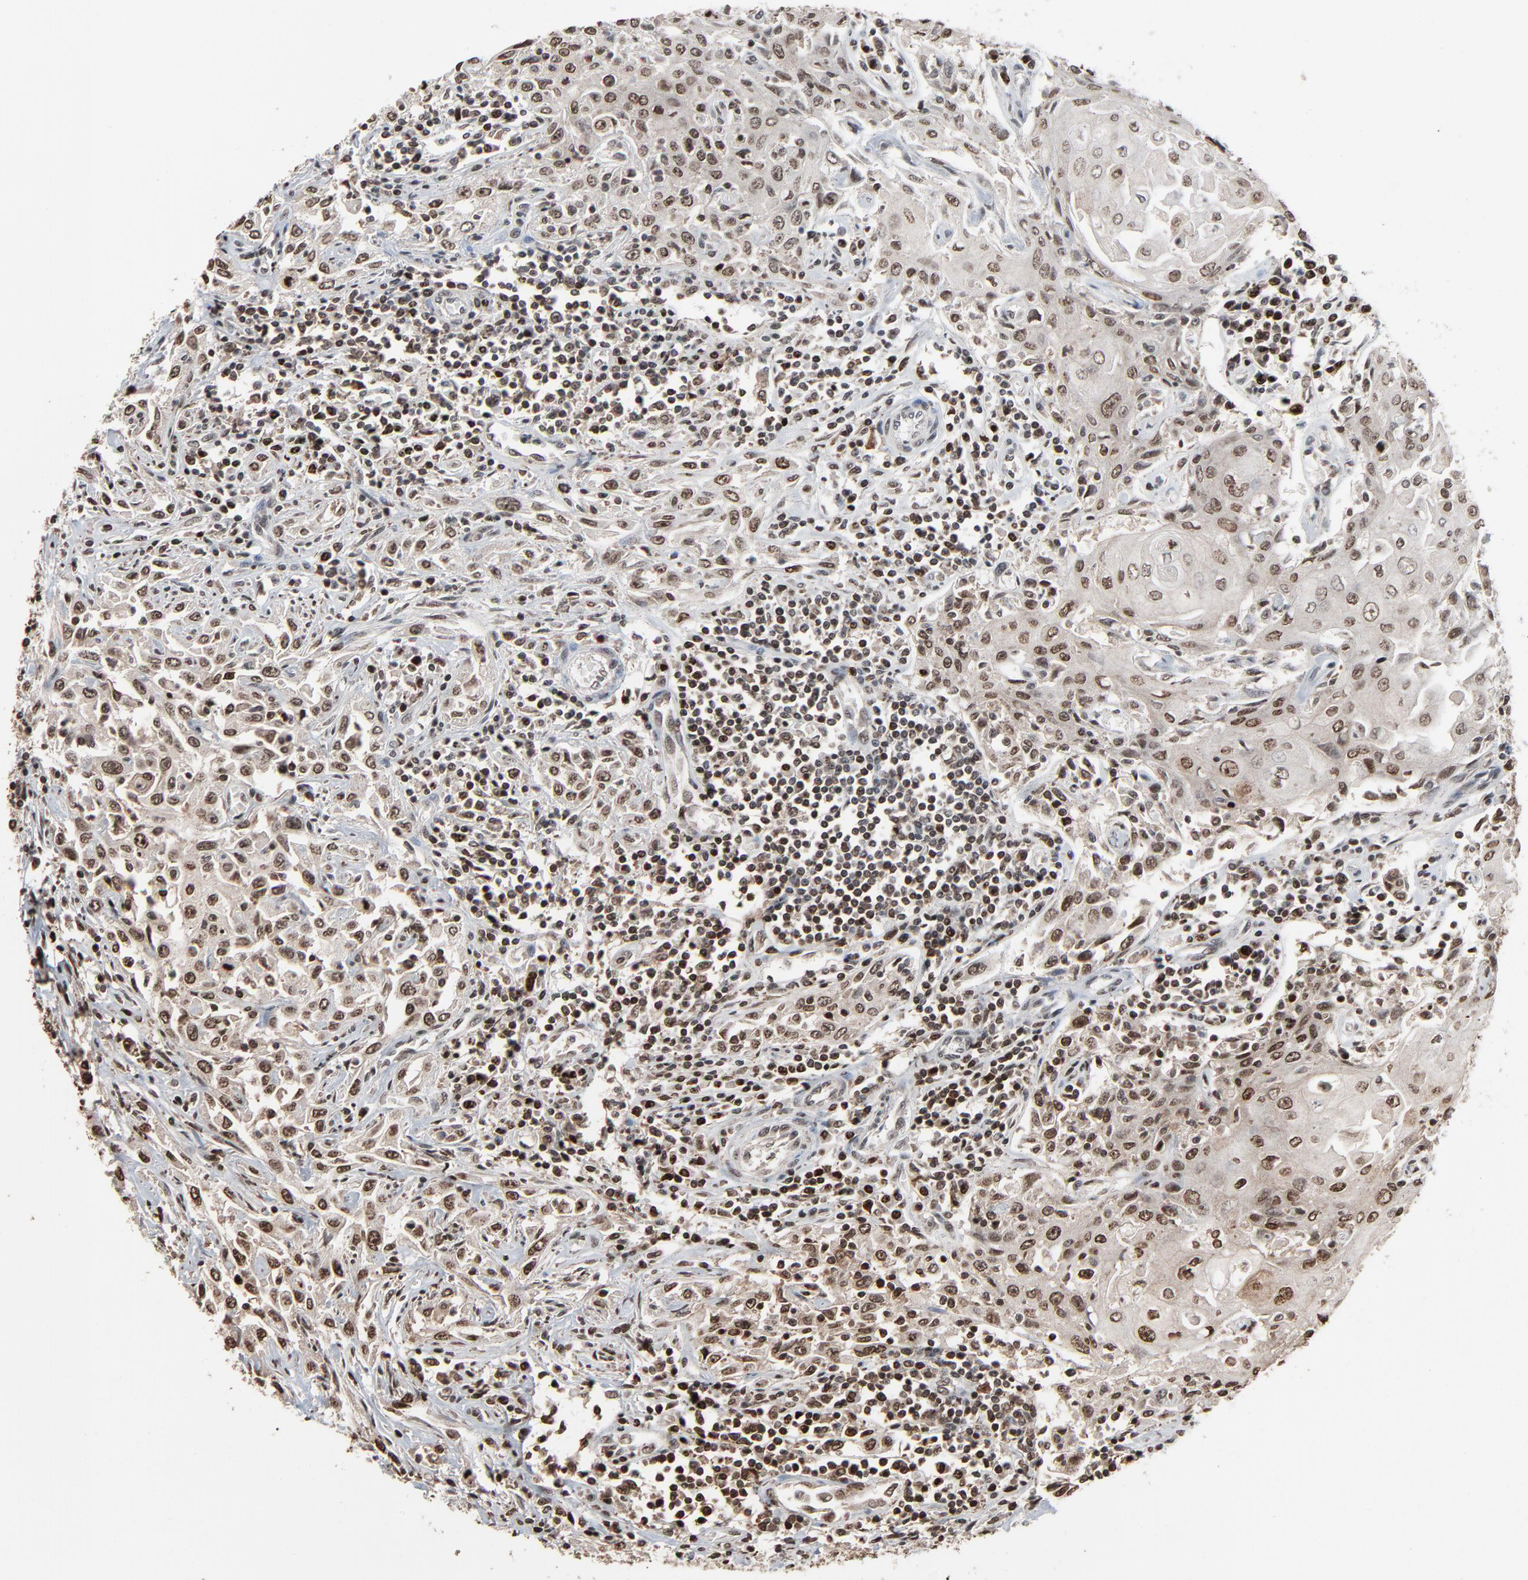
{"staining": {"intensity": "moderate", "quantity": ">75%", "location": "nuclear"}, "tissue": "head and neck cancer", "cell_type": "Tumor cells", "image_type": "cancer", "snomed": [{"axis": "morphology", "description": "Squamous cell carcinoma, NOS"}, {"axis": "topography", "description": "Oral tissue"}, {"axis": "topography", "description": "Head-Neck"}], "caption": "Immunohistochemistry (IHC) of human squamous cell carcinoma (head and neck) shows medium levels of moderate nuclear staining in about >75% of tumor cells.", "gene": "RPS6KA3", "patient": {"sex": "female", "age": 76}}